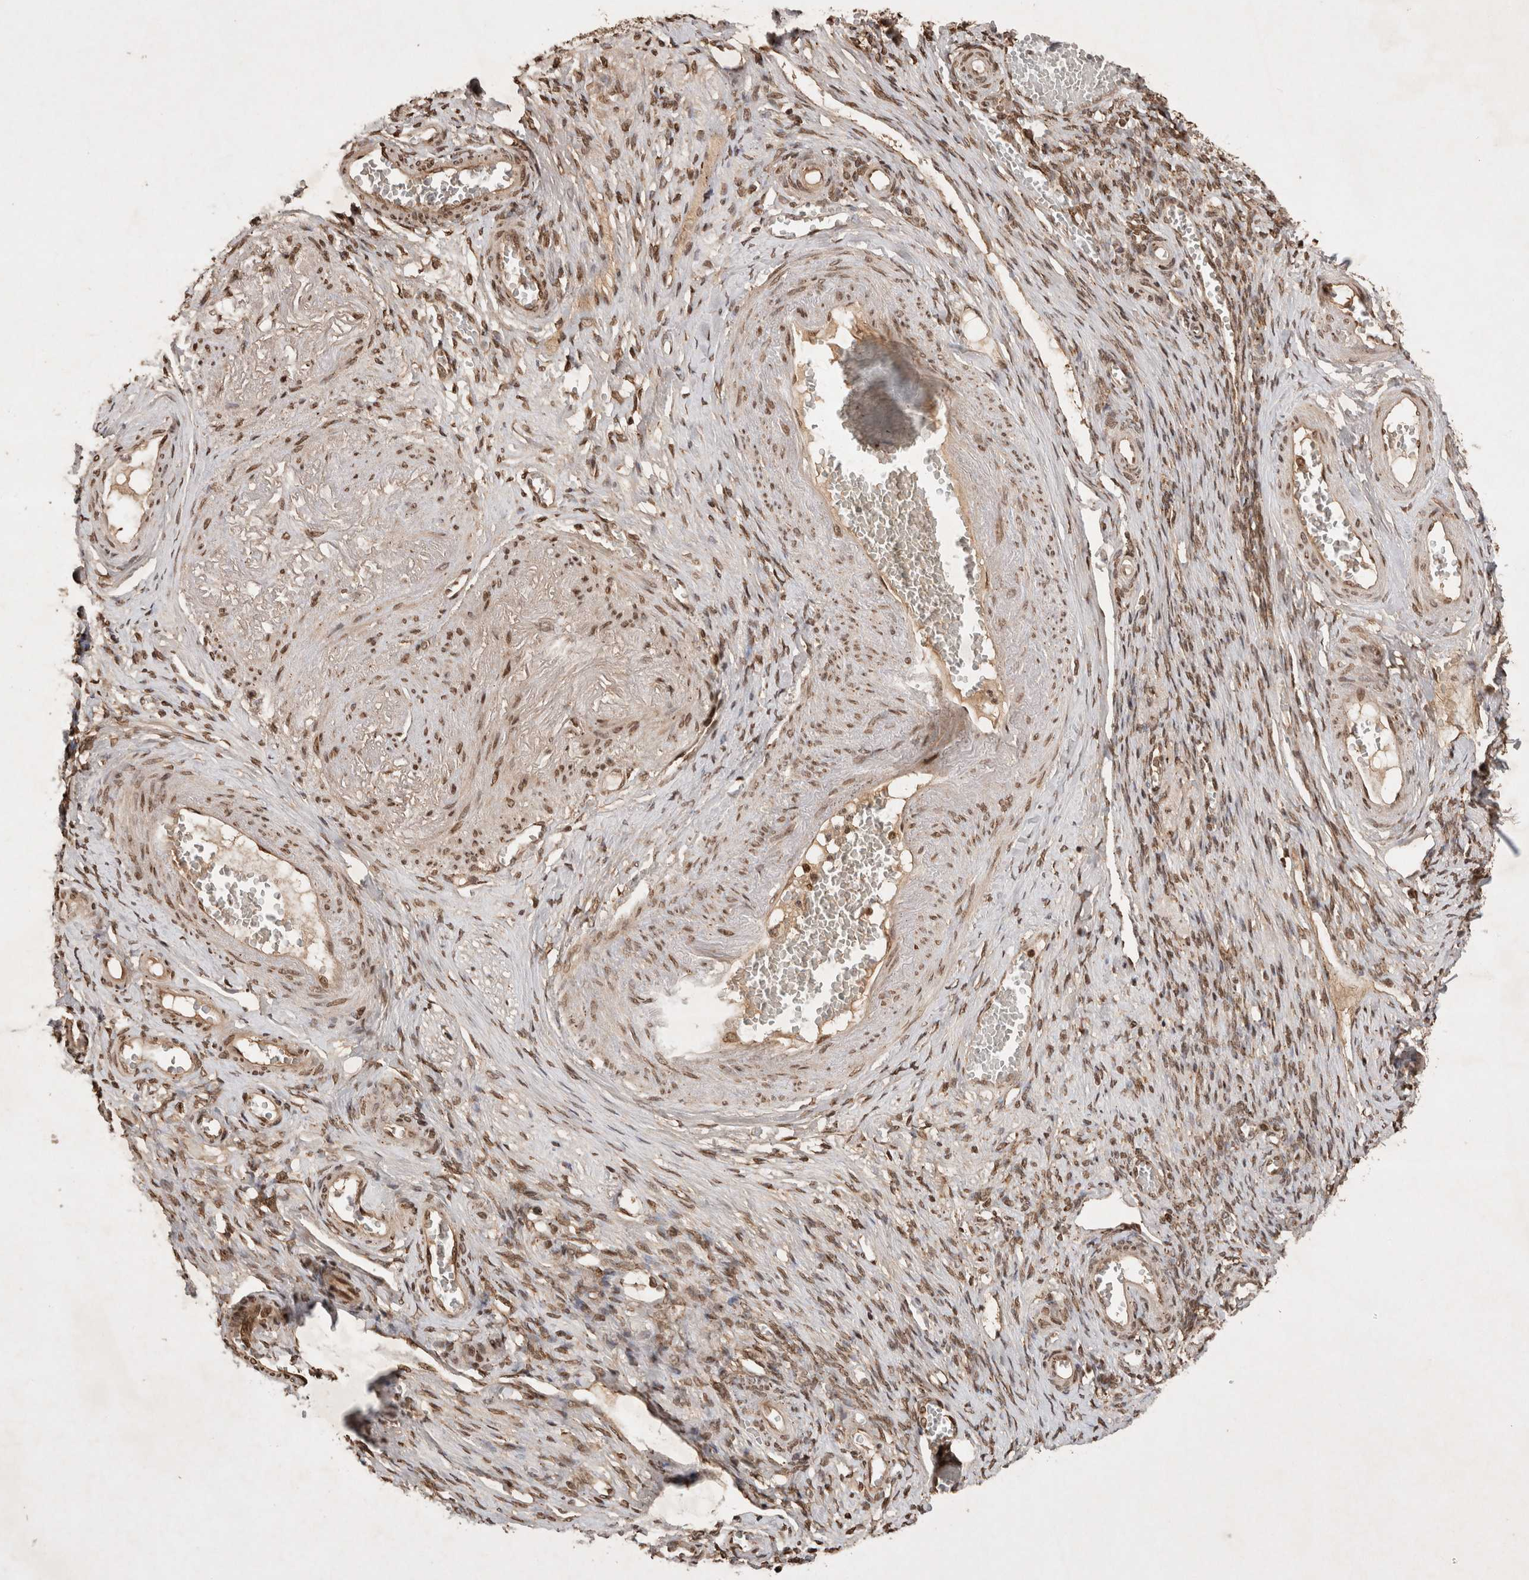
{"staining": {"intensity": "moderate", "quantity": ">75%", "location": "cytoplasmic/membranous,nuclear"}, "tissue": "adipose tissue", "cell_type": "Adipocytes", "image_type": "normal", "snomed": [{"axis": "morphology", "description": "Normal tissue, NOS"}, {"axis": "topography", "description": "Vascular tissue"}, {"axis": "topography", "description": "Fallopian tube"}, {"axis": "topography", "description": "Ovary"}], "caption": "A high-resolution image shows immunohistochemistry (IHC) staining of unremarkable adipose tissue, which displays moderate cytoplasmic/membranous,nuclear positivity in approximately >75% of adipocytes.", "gene": "FAM221A", "patient": {"sex": "female", "age": 67}}